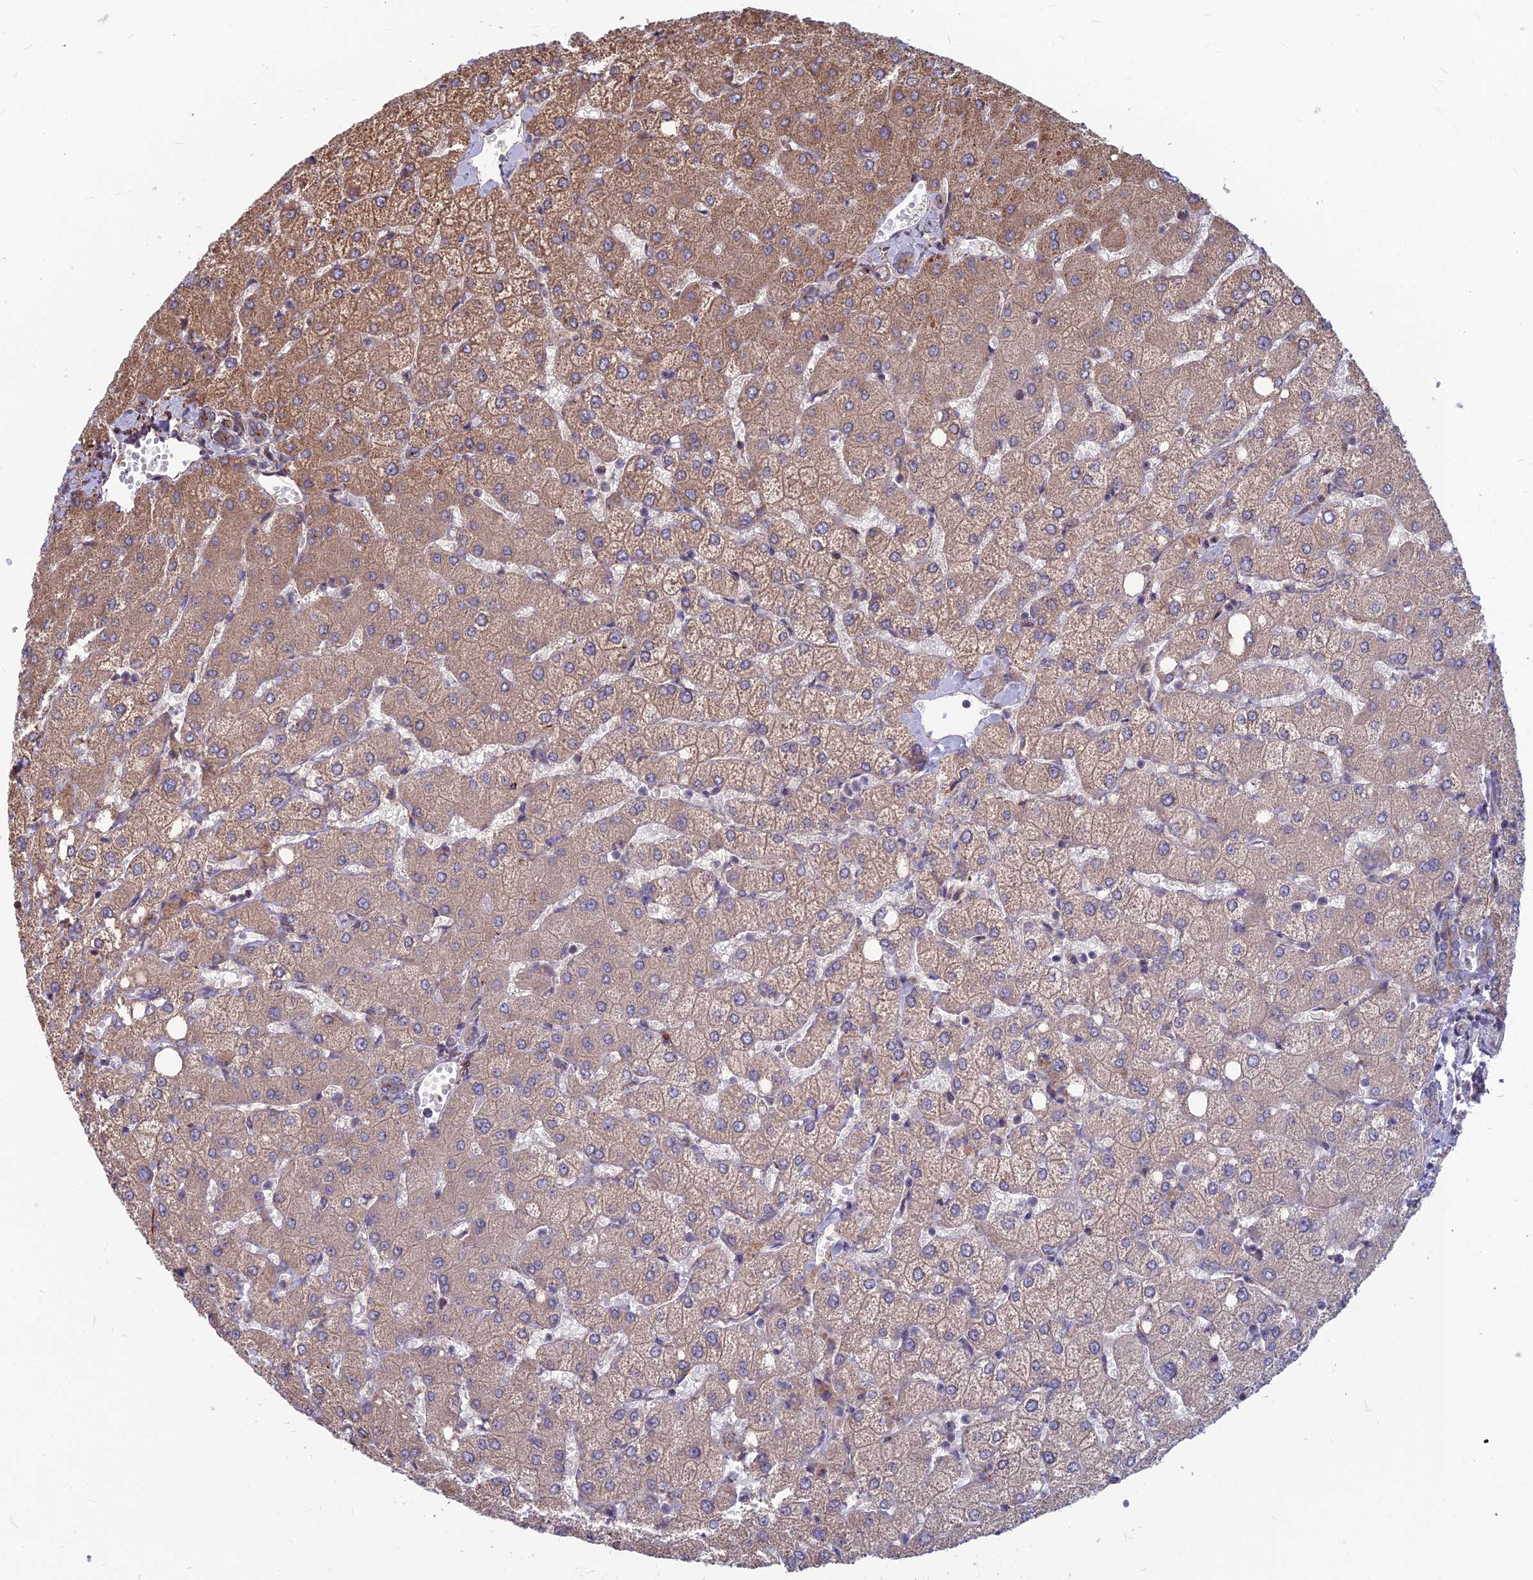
{"staining": {"intensity": "negative", "quantity": "none", "location": "none"}, "tissue": "liver", "cell_type": "Cholangiocytes", "image_type": "normal", "snomed": [{"axis": "morphology", "description": "Normal tissue, NOS"}, {"axis": "topography", "description": "Liver"}], "caption": "A histopathology image of human liver is negative for staining in cholangiocytes. The staining is performed using DAB brown chromogen with nuclei counter-stained in using hematoxylin.", "gene": "LSM6", "patient": {"sex": "female", "age": 54}}